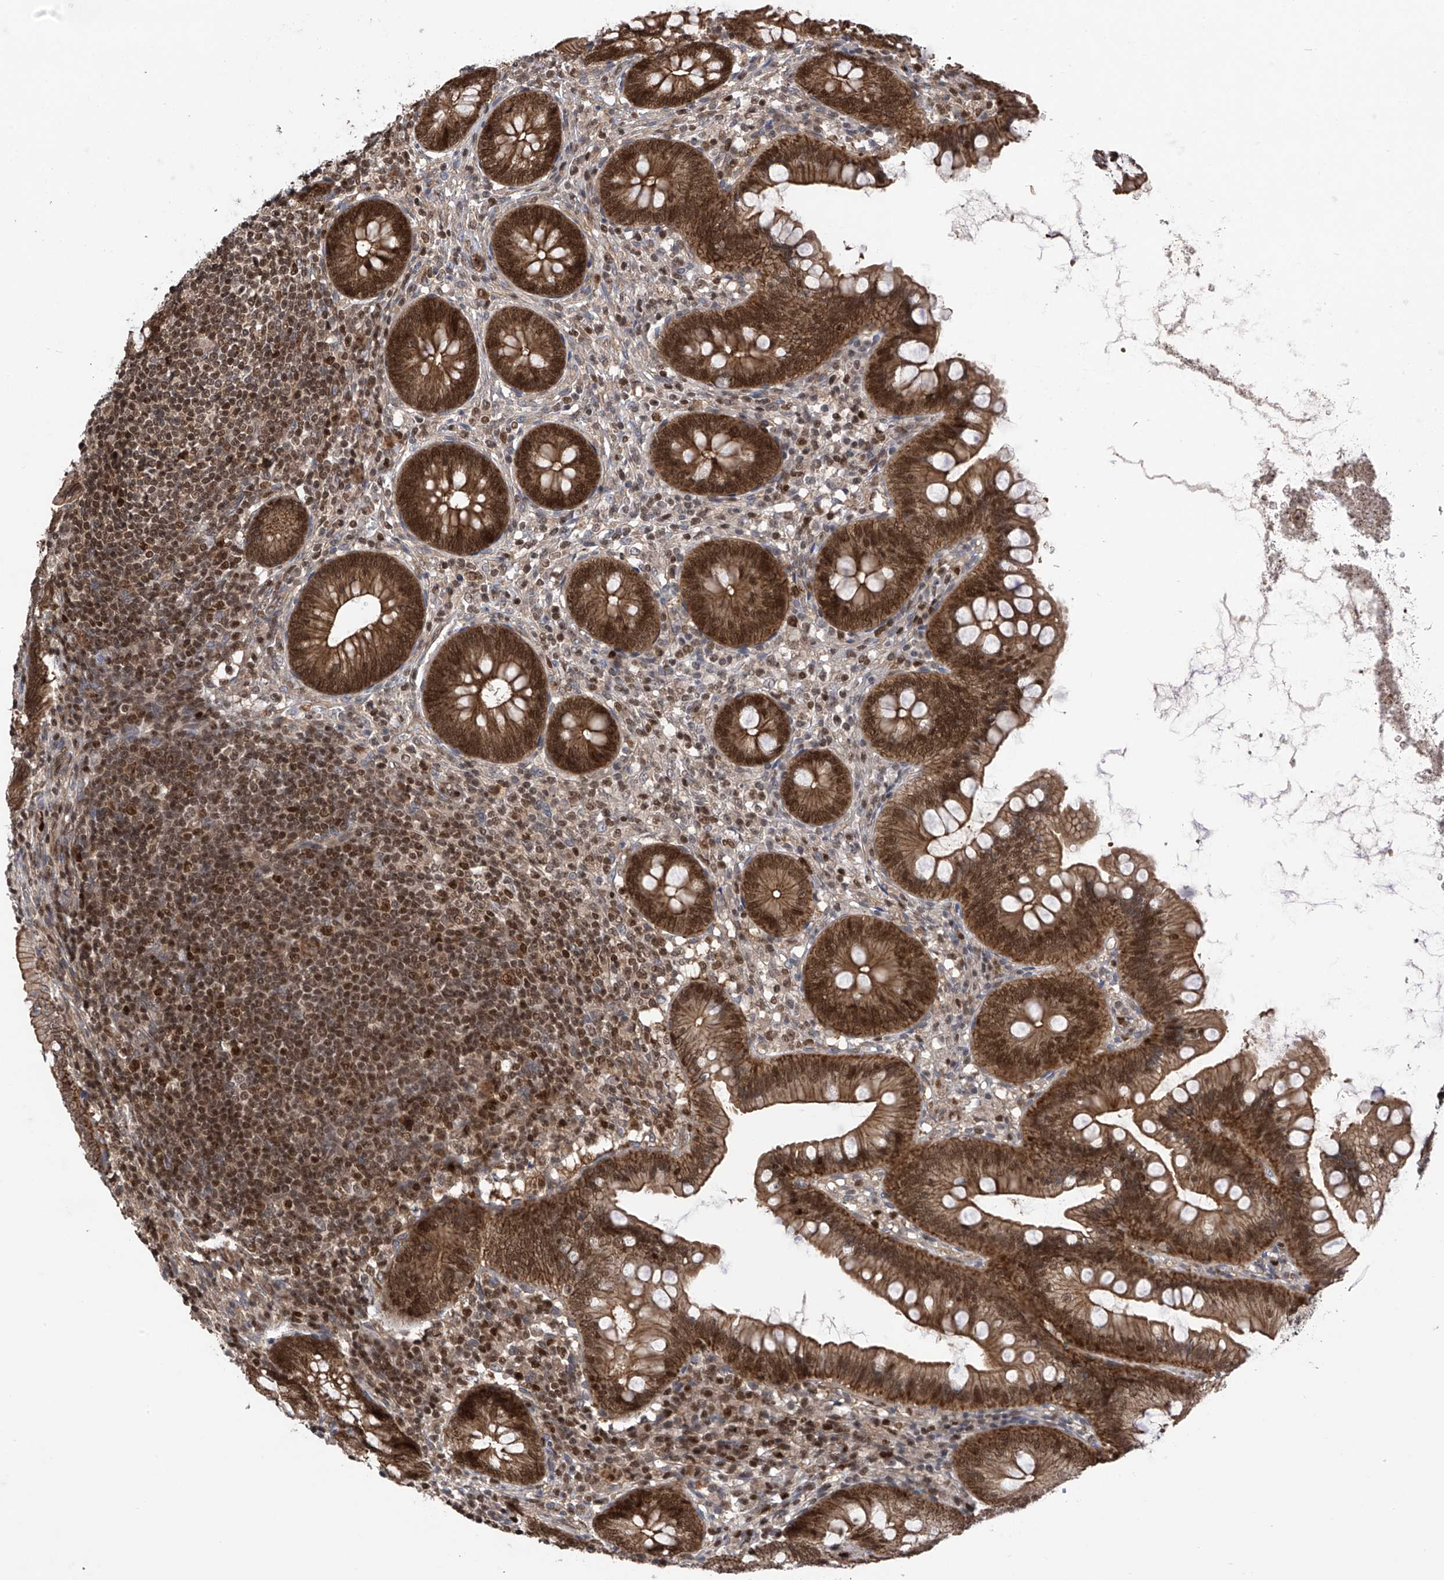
{"staining": {"intensity": "strong", "quantity": ">75%", "location": "cytoplasmic/membranous,nuclear"}, "tissue": "appendix", "cell_type": "Glandular cells", "image_type": "normal", "snomed": [{"axis": "morphology", "description": "Normal tissue, NOS"}, {"axis": "topography", "description": "Appendix"}], "caption": "Human appendix stained for a protein (brown) shows strong cytoplasmic/membranous,nuclear positive positivity in about >75% of glandular cells.", "gene": "DNAJC9", "patient": {"sex": "female", "age": 62}}